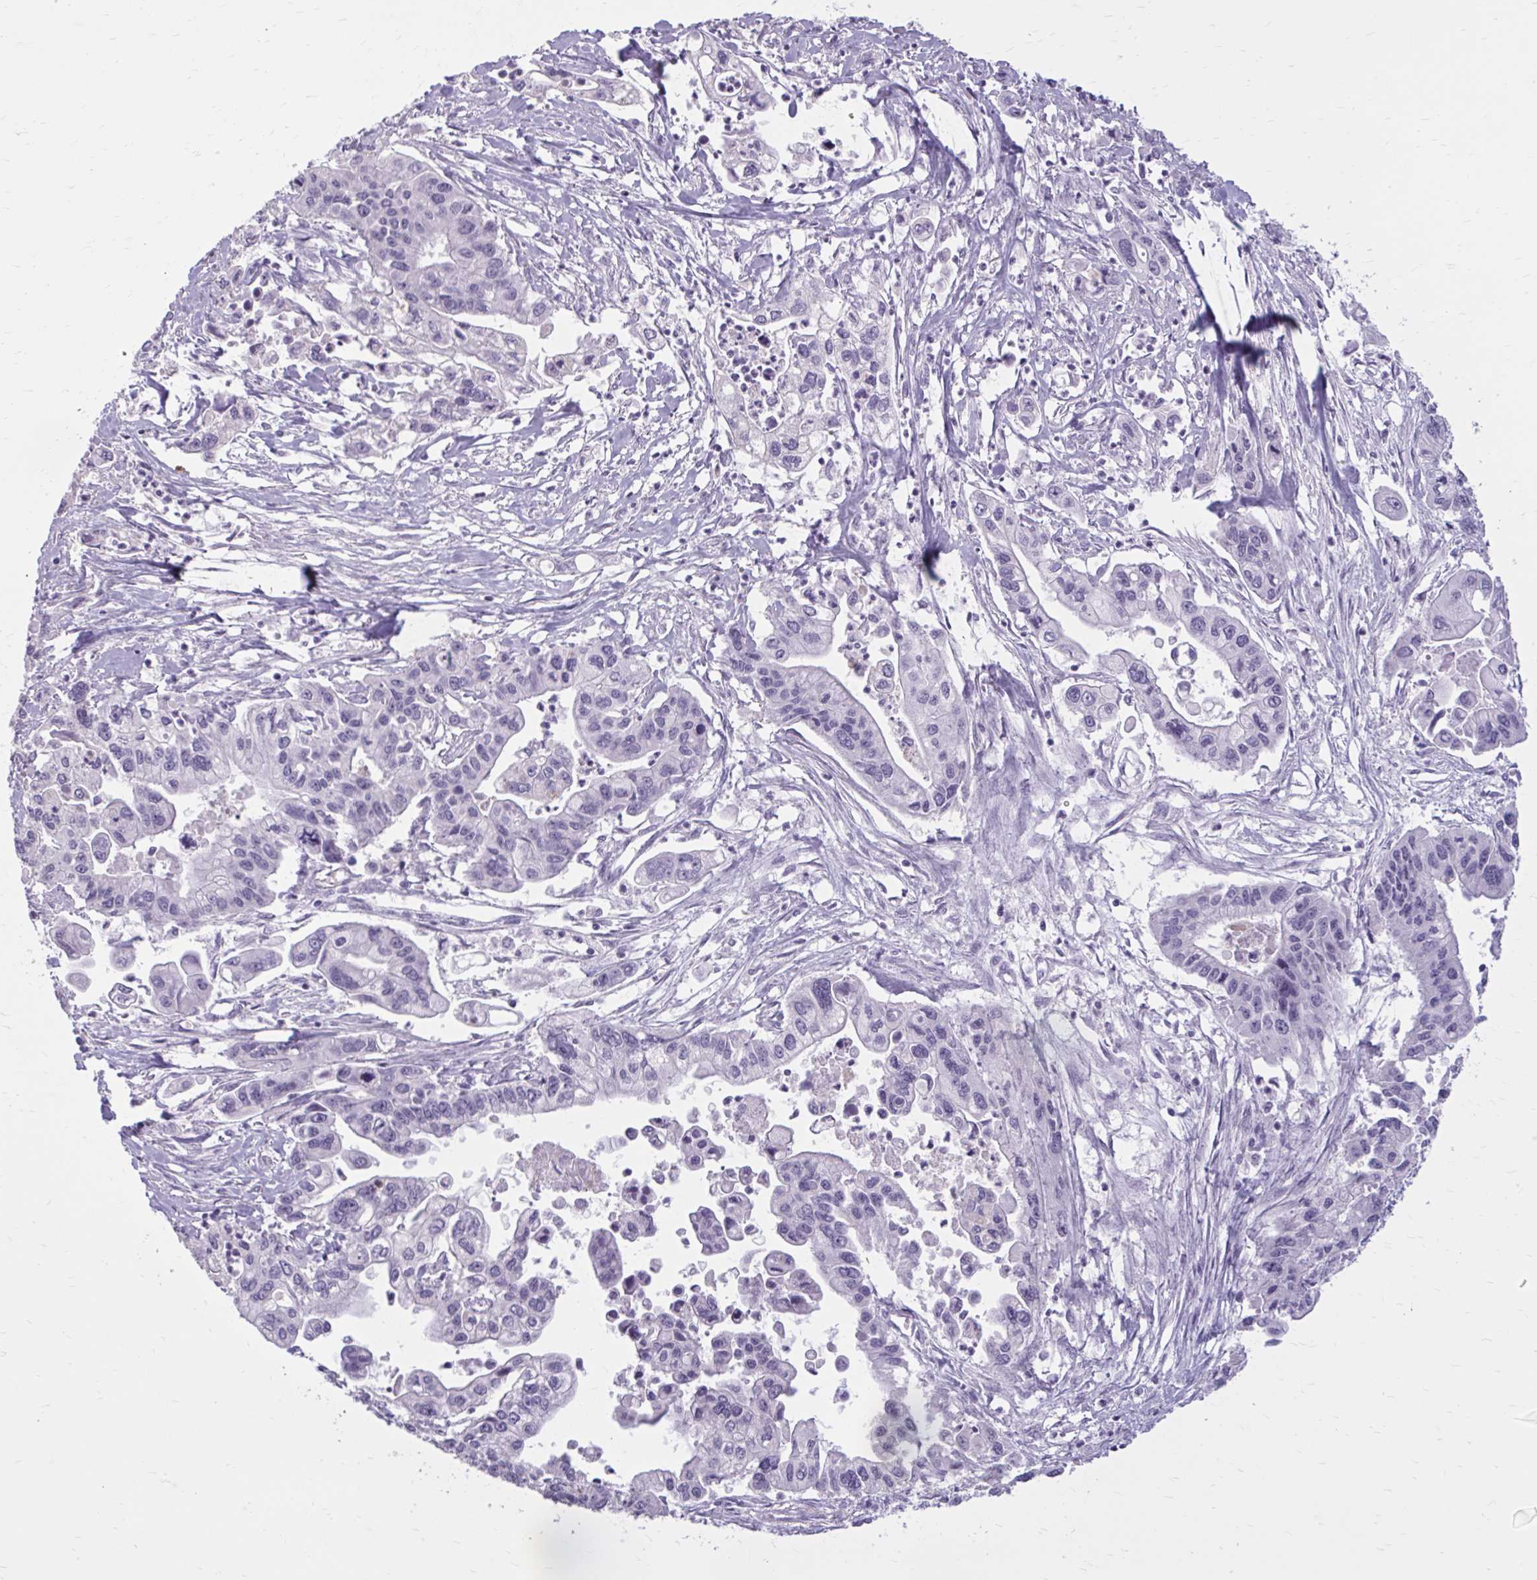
{"staining": {"intensity": "negative", "quantity": "none", "location": "none"}, "tissue": "pancreatic cancer", "cell_type": "Tumor cells", "image_type": "cancer", "snomed": [{"axis": "morphology", "description": "Adenocarcinoma, NOS"}, {"axis": "topography", "description": "Pancreas"}], "caption": "This is a micrograph of immunohistochemistry staining of pancreatic cancer (adenocarcinoma), which shows no expression in tumor cells.", "gene": "OR4B1", "patient": {"sex": "male", "age": 62}}